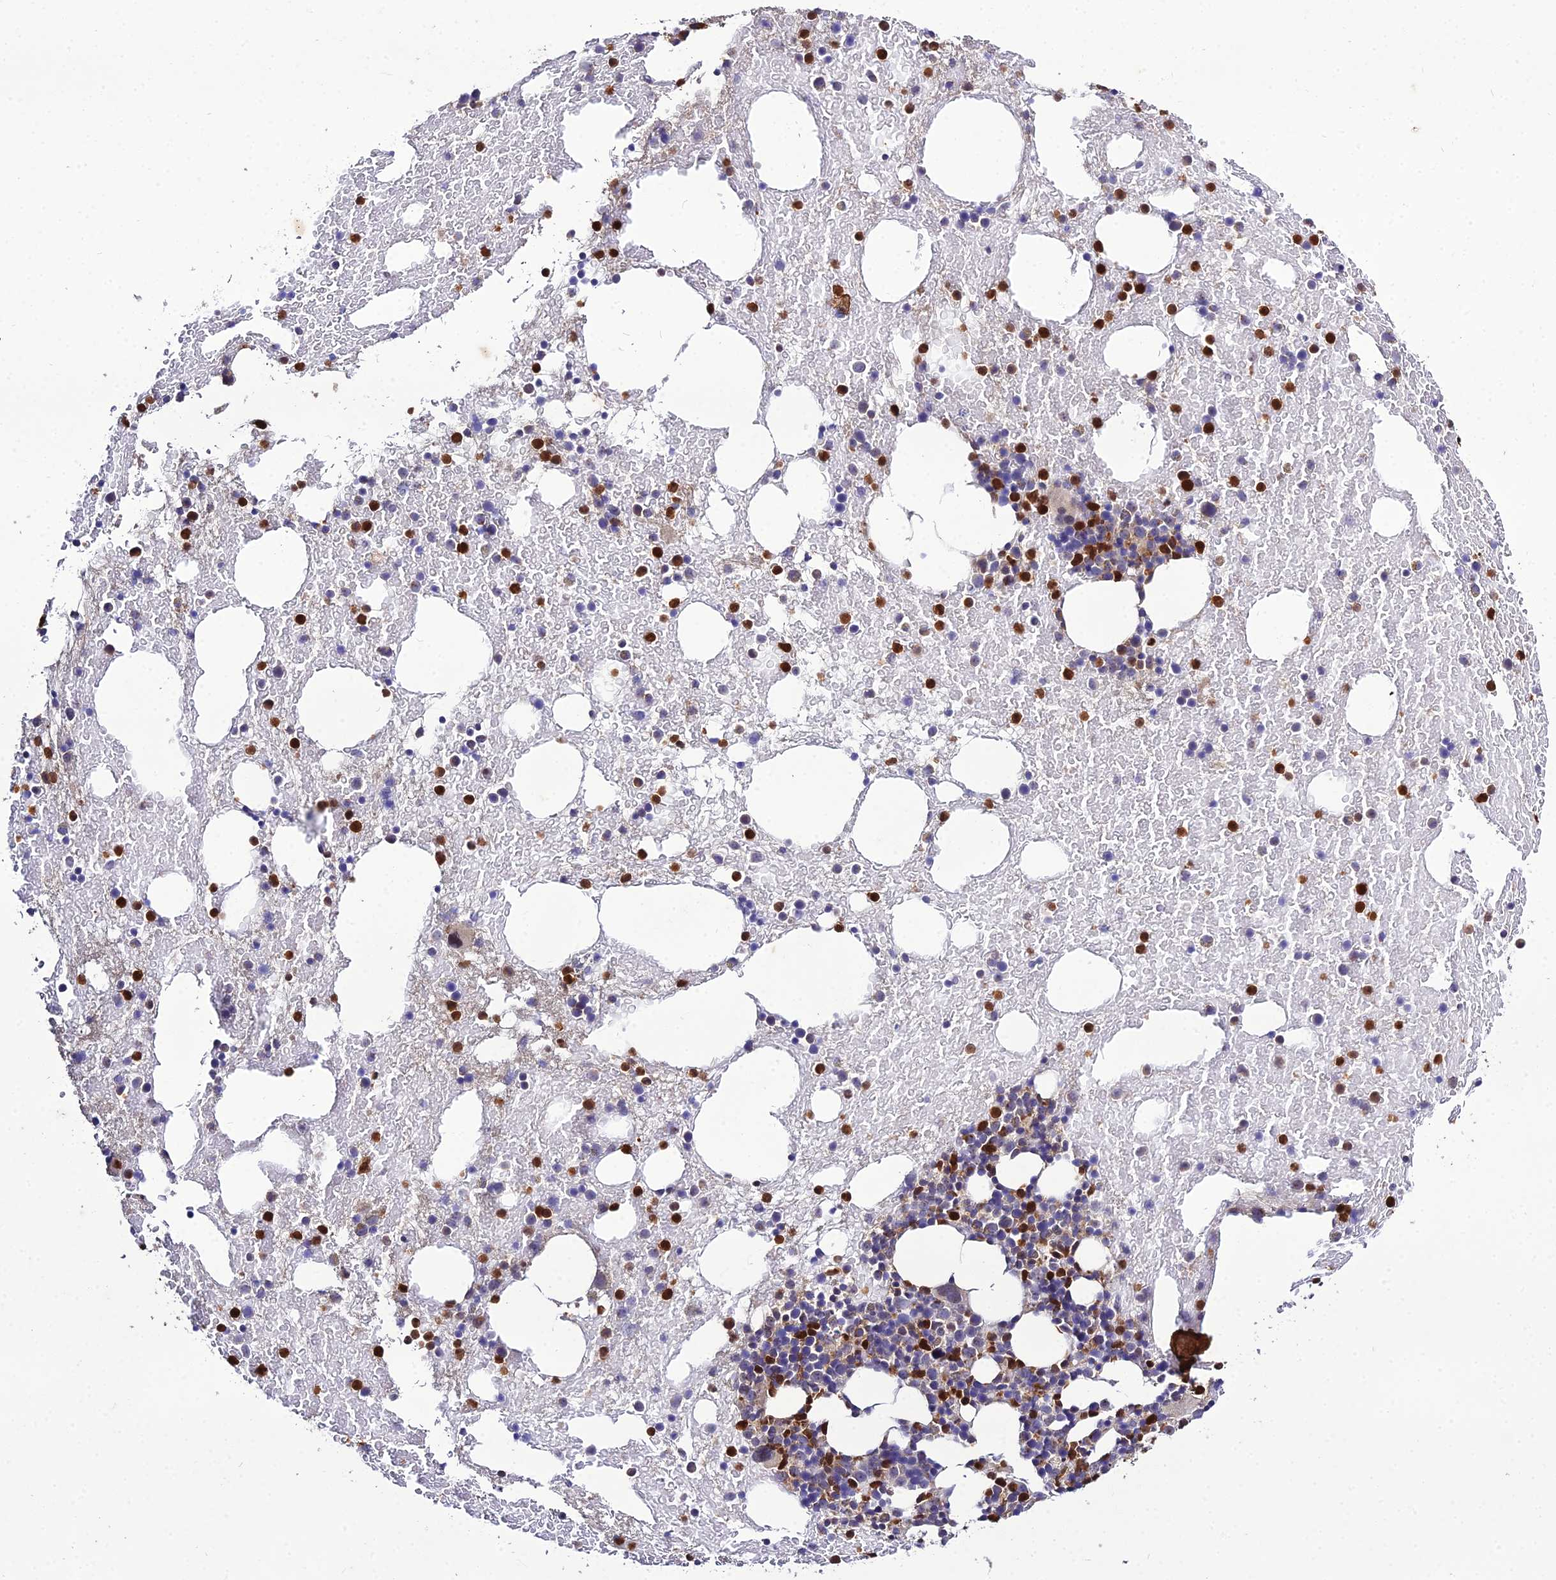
{"staining": {"intensity": "strong", "quantity": "25%-75%", "location": "cytoplasmic/membranous,nuclear"}, "tissue": "bone marrow", "cell_type": "Hematopoietic cells", "image_type": "normal", "snomed": [{"axis": "morphology", "description": "Normal tissue, NOS"}, {"axis": "topography", "description": "Bone marrow"}], "caption": "Bone marrow stained for a protein (brown) exhibits strong cytoplasmic/membranous,nuclear positive staining in about 25%-75% of hematopoietic cells.", "gene": "EID2", "patient": {"sex": "male", "age": 57}}